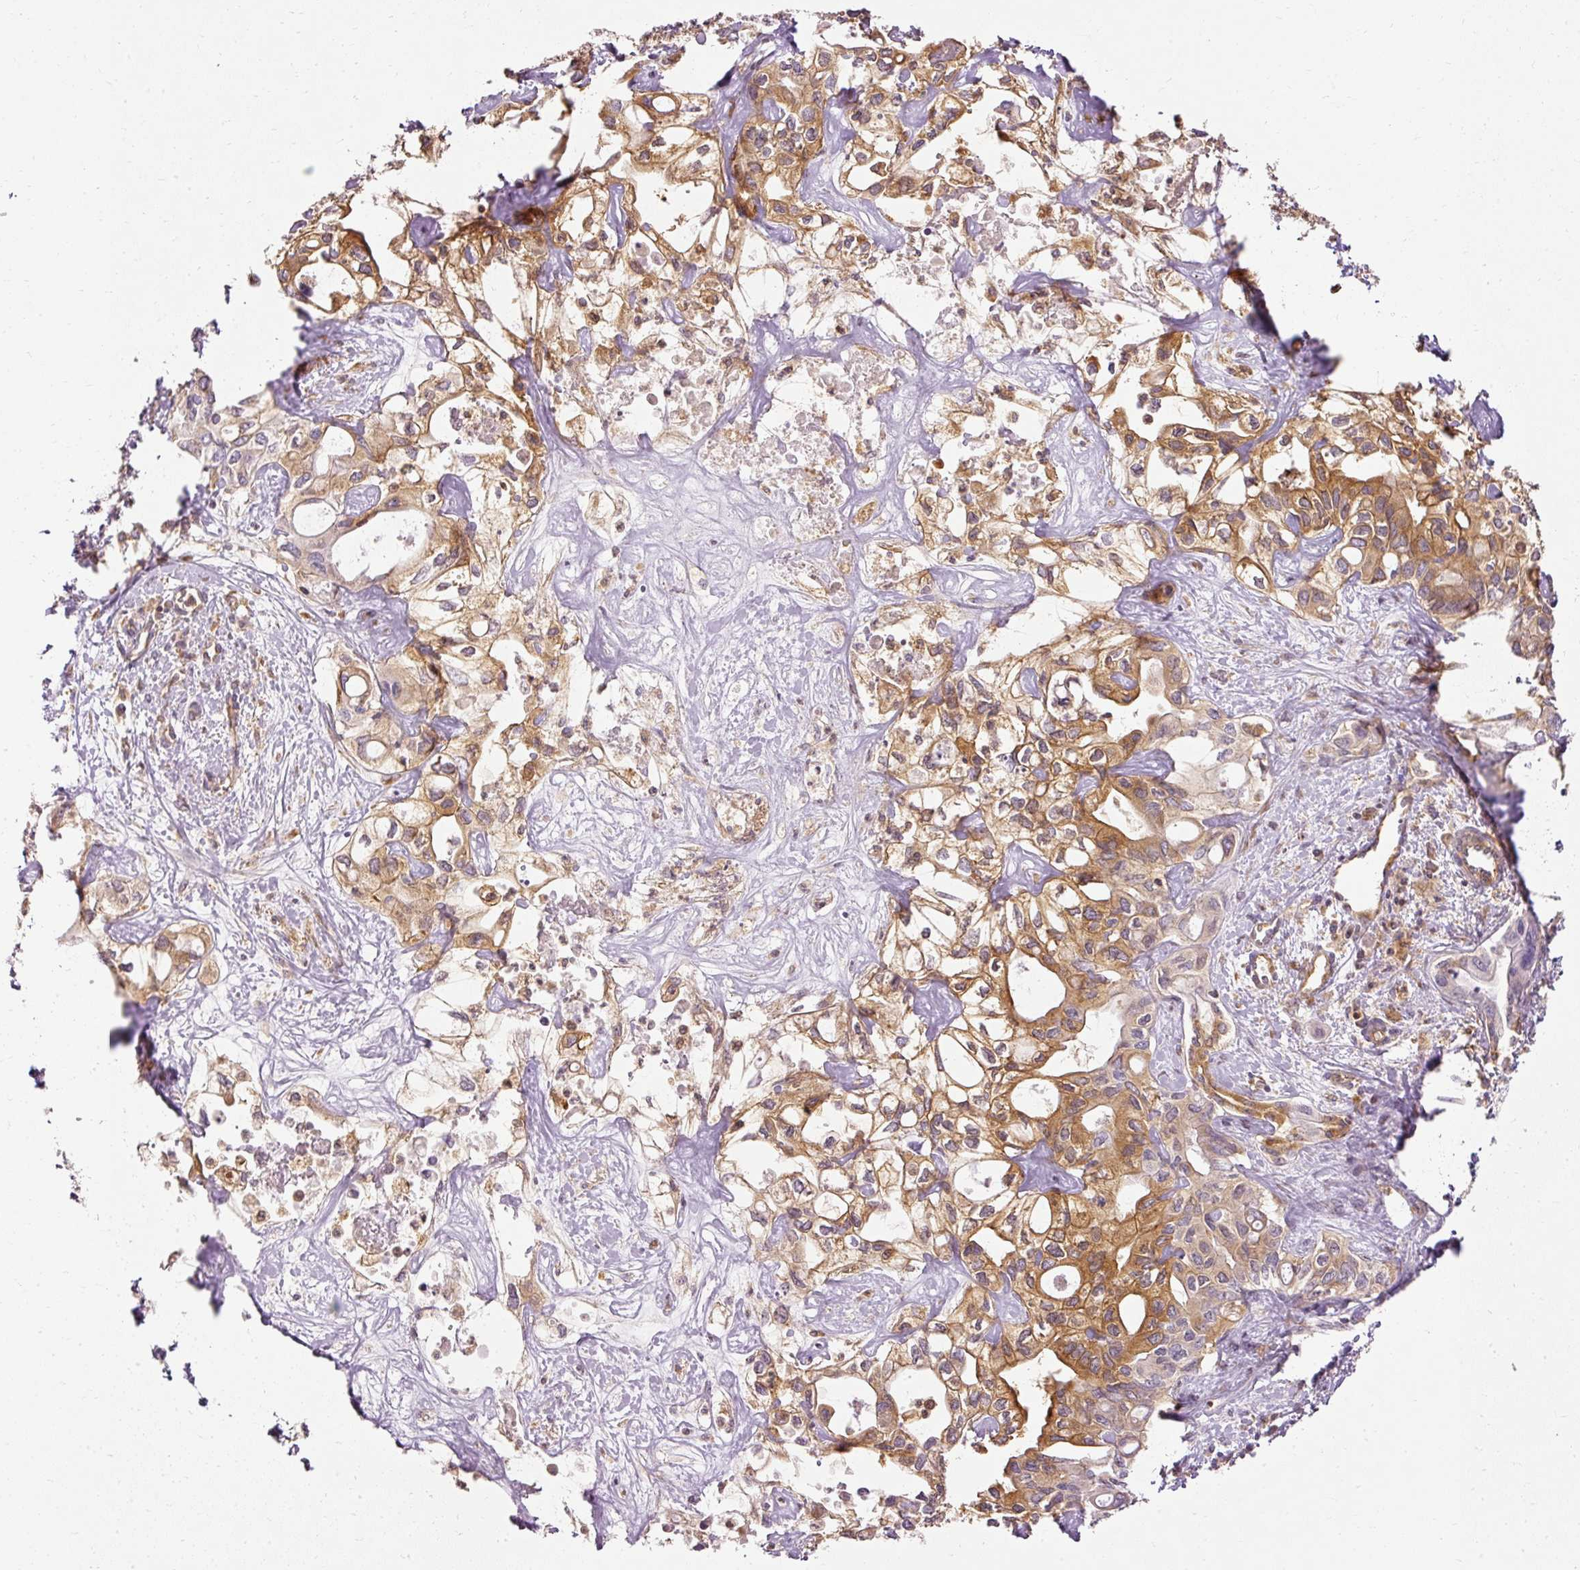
{"staining": {"intensity": "moderate", "quantity": ">75%", "location": "cytoplasmic/membranous"}, "tissue": "liver cancer", "cell_type": "Tumor cells", "image_type": "cancer", "snomed": [{"axis": "morphology", "description": "Cholangiocarcinoma"}, {"axis": "topography", "description": "Liver"}], "caption": "Protein expression analysis of liver cancer exhibits moderate cytoplasmic/membranous positivity in approximately >75% of tumor cells.", "gene": "ARMH3", "patient": {"sex": "female", "age": 64}}